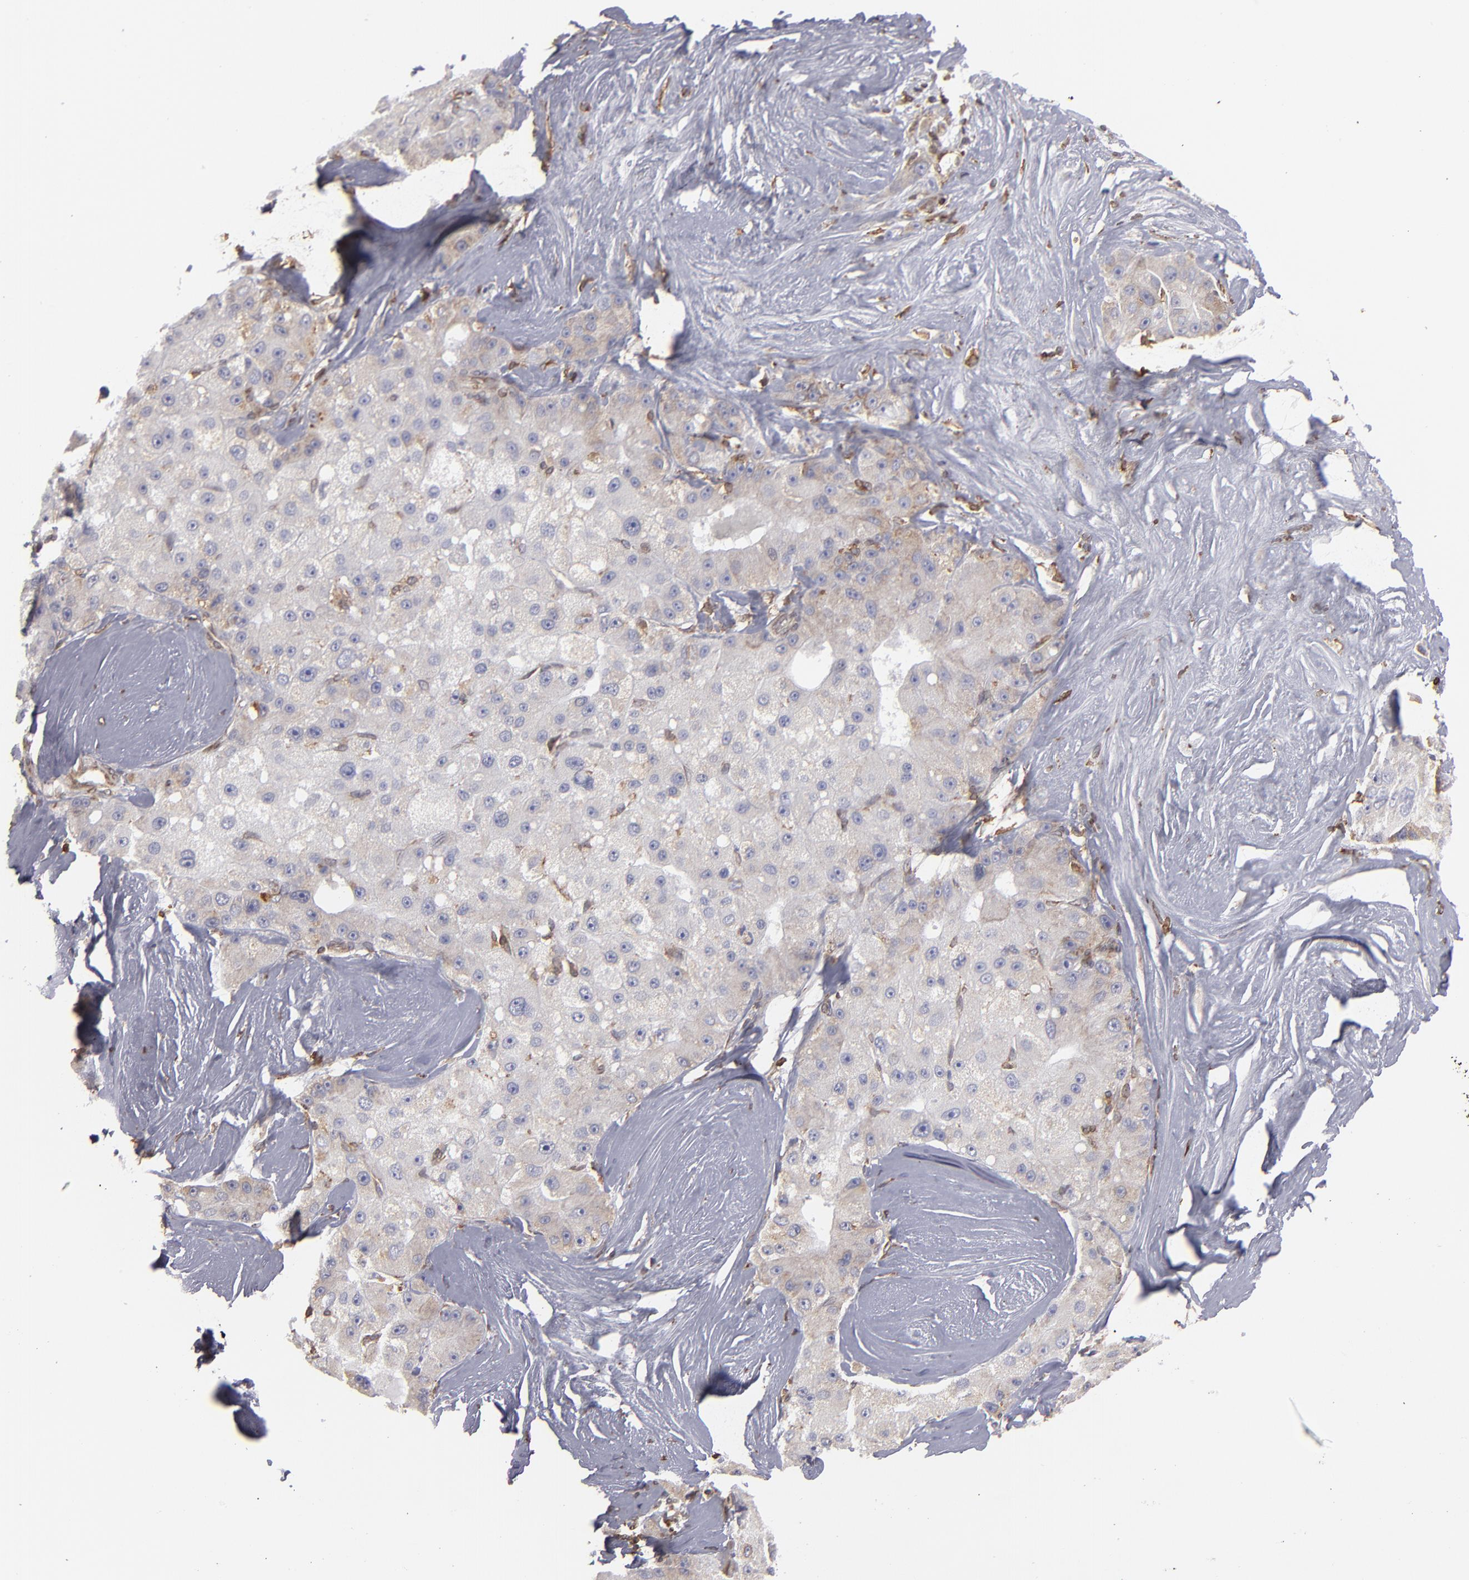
{"staining": {"intensity": "weak", "quantity": "25%-75%", "location": "cytoplasmic/membranous"}, "tissue": "liver cancer", "cell_type": "Tumor cells", "image_type": "cancer", "snomed": [{"axis": "morphology", "description": "Carcinoma, Hepatocellular, NOS"}, {"axis": "topography", "description": "Liver"}], "caption": "IHC micrograph of neoplastic tissue: human liver cancer stained using immunohistochemistry (IHC) reveals low levels of weak protein expression localized specifically in the cytoplasmic/membranous of tumor cells, appearing as a cytoplasmic/membranous brown color.", "gene": "TMX1", "patient": {"sex": "male", "age": 80}}